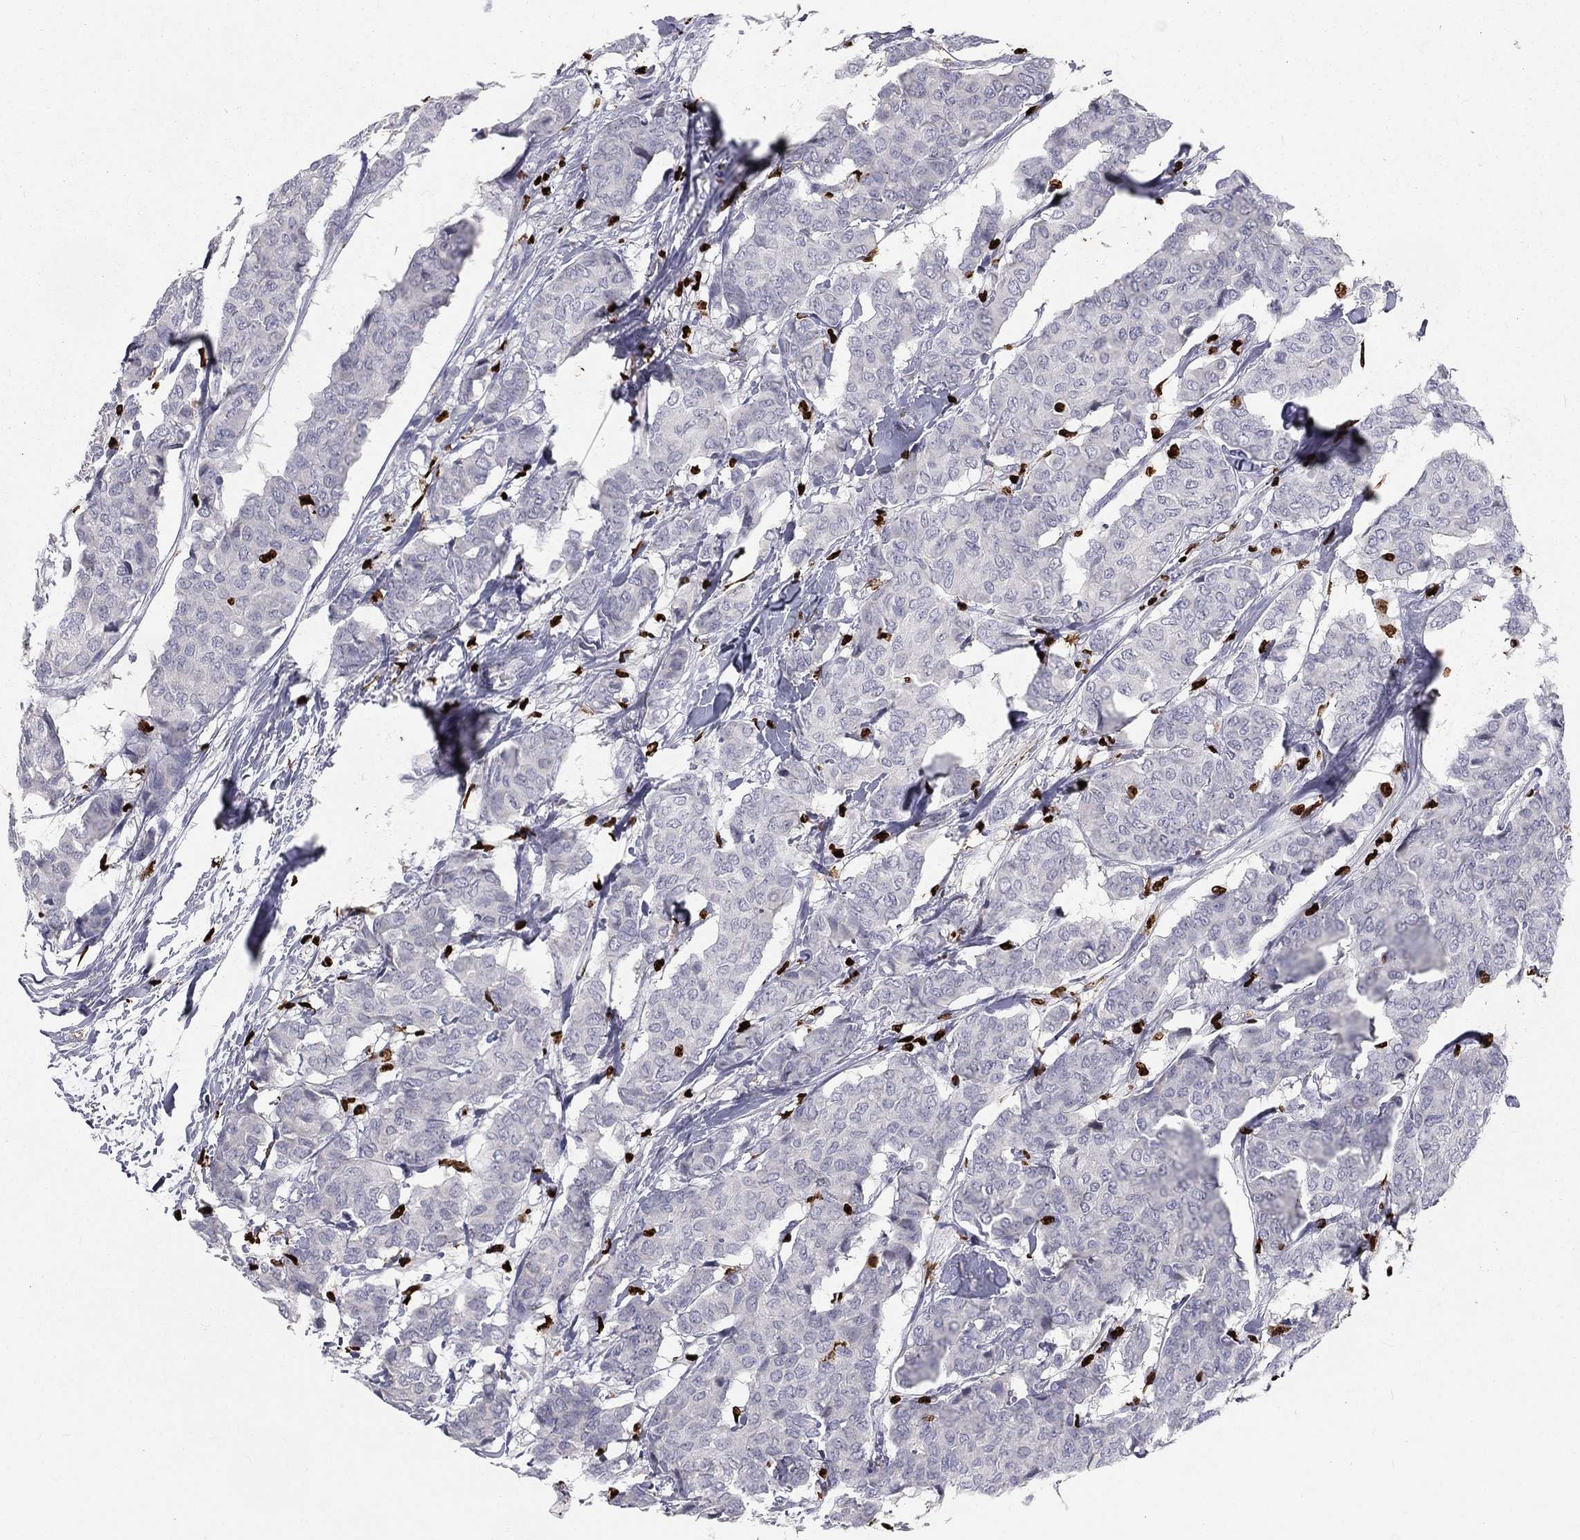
{"staining": {"intensity": "negative", "quantity": "none", "location": "none"}, "tissue": "breast cancer", "cell_type": "Tumor cells", "image_type": "cancer", "snomed": [{"axis": "morphology", "description": "Duct carcinoma"}, {"axis": "topography", "description": "Breast"}], "caption": "This image is of breast cancer stained with IHC to label a protein in brown with the nuclei are counter-stained blue. There is no expression in tumor cells.", "gene": "MNDA", "patient": {"sex": "female", "age": 75}}